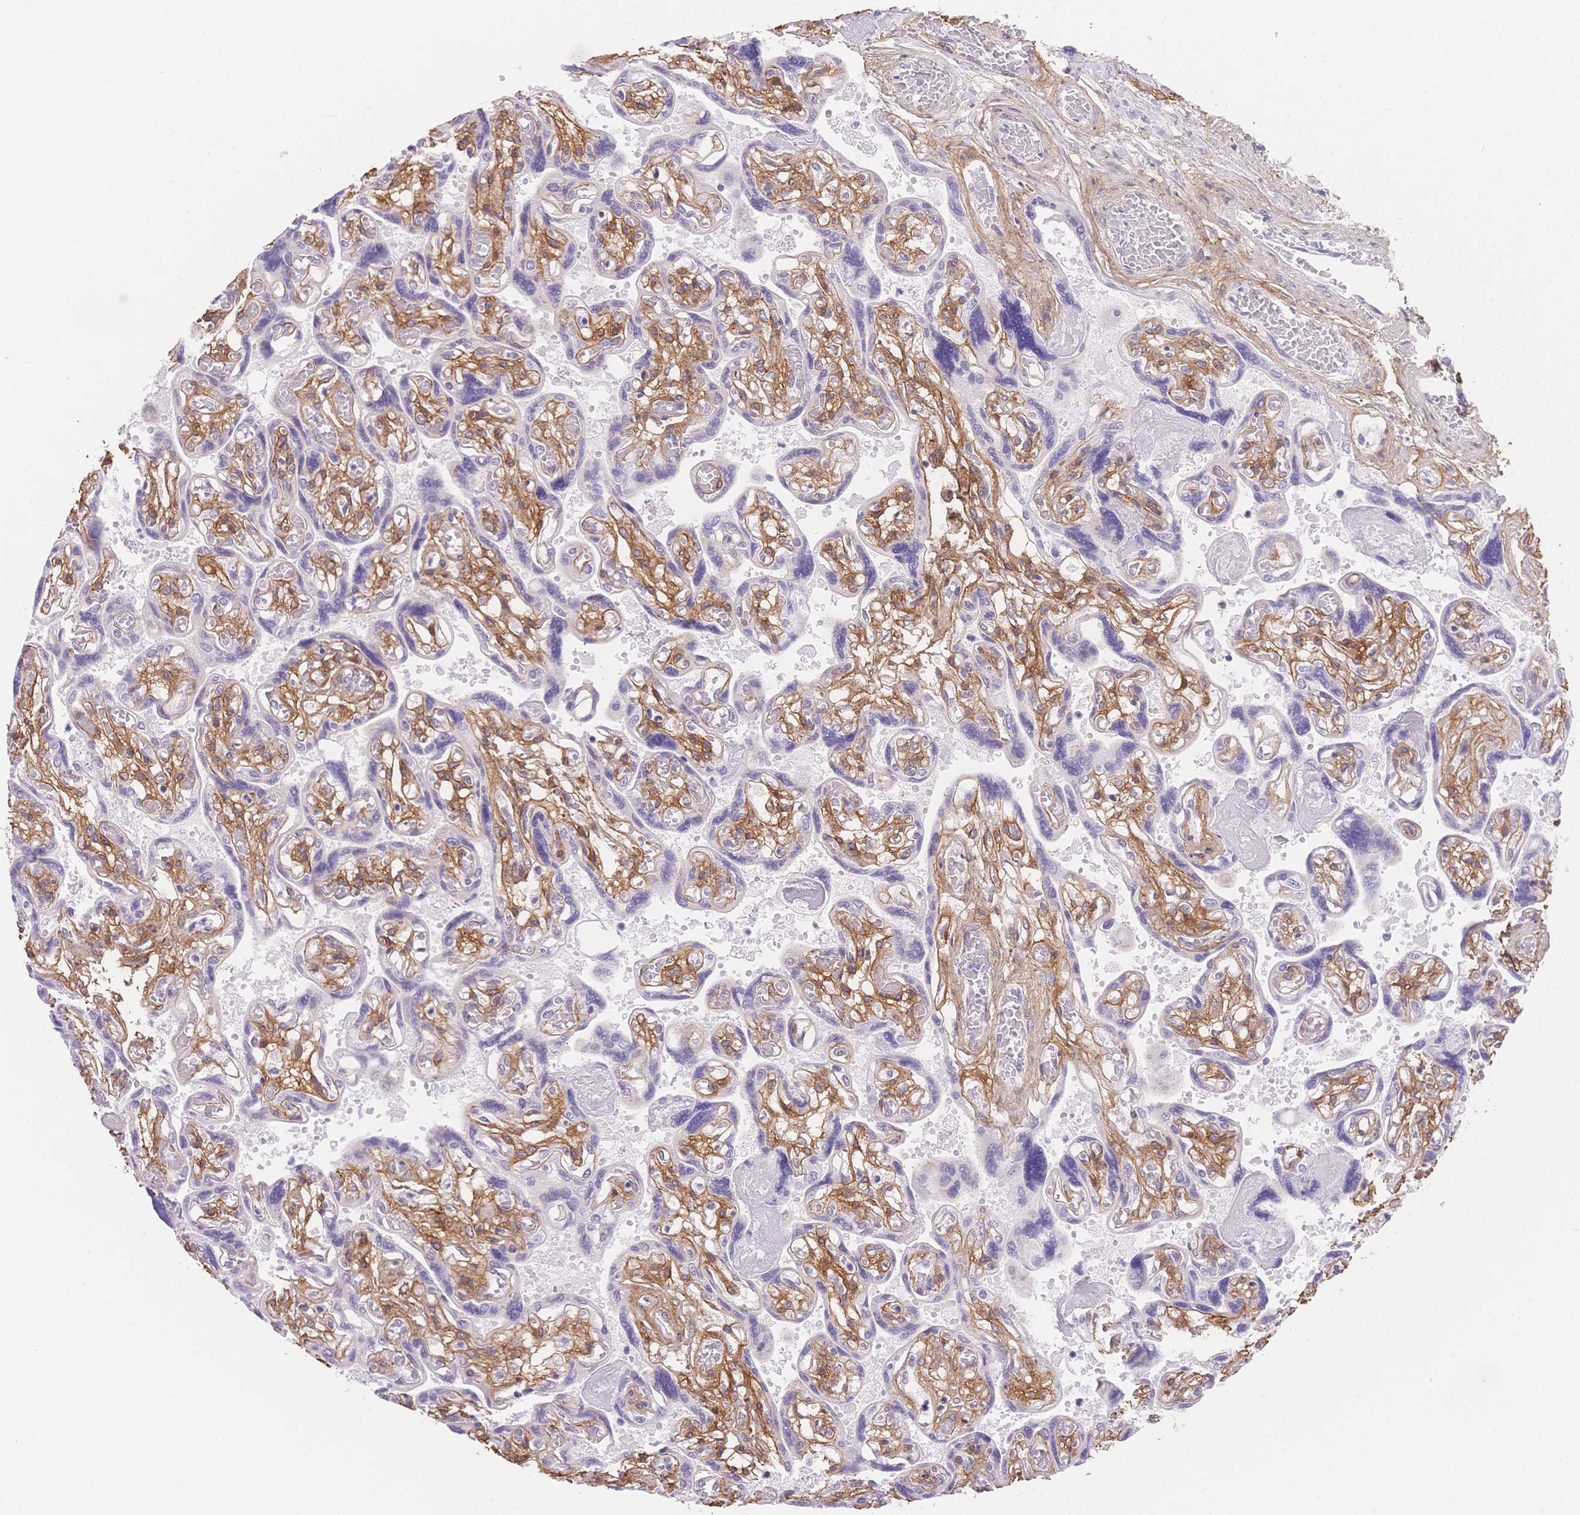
{"staining": {"intensity": "negative", "quantity": "none", "location": "none"}, "tissue": "placenta", "cell_type": "Decidual cells", "image_type": "normal", "snomed": [{"axis": "morphology", "description": "Normal tissue, NOS"}, {"axis": "topography", "description": "Placenta"}], "caption": "The IHC micrograph has no significant staining in decidual cells of placenta.", "gene": "PDZD2", "patient": {"sex": "female", "age": 32}}